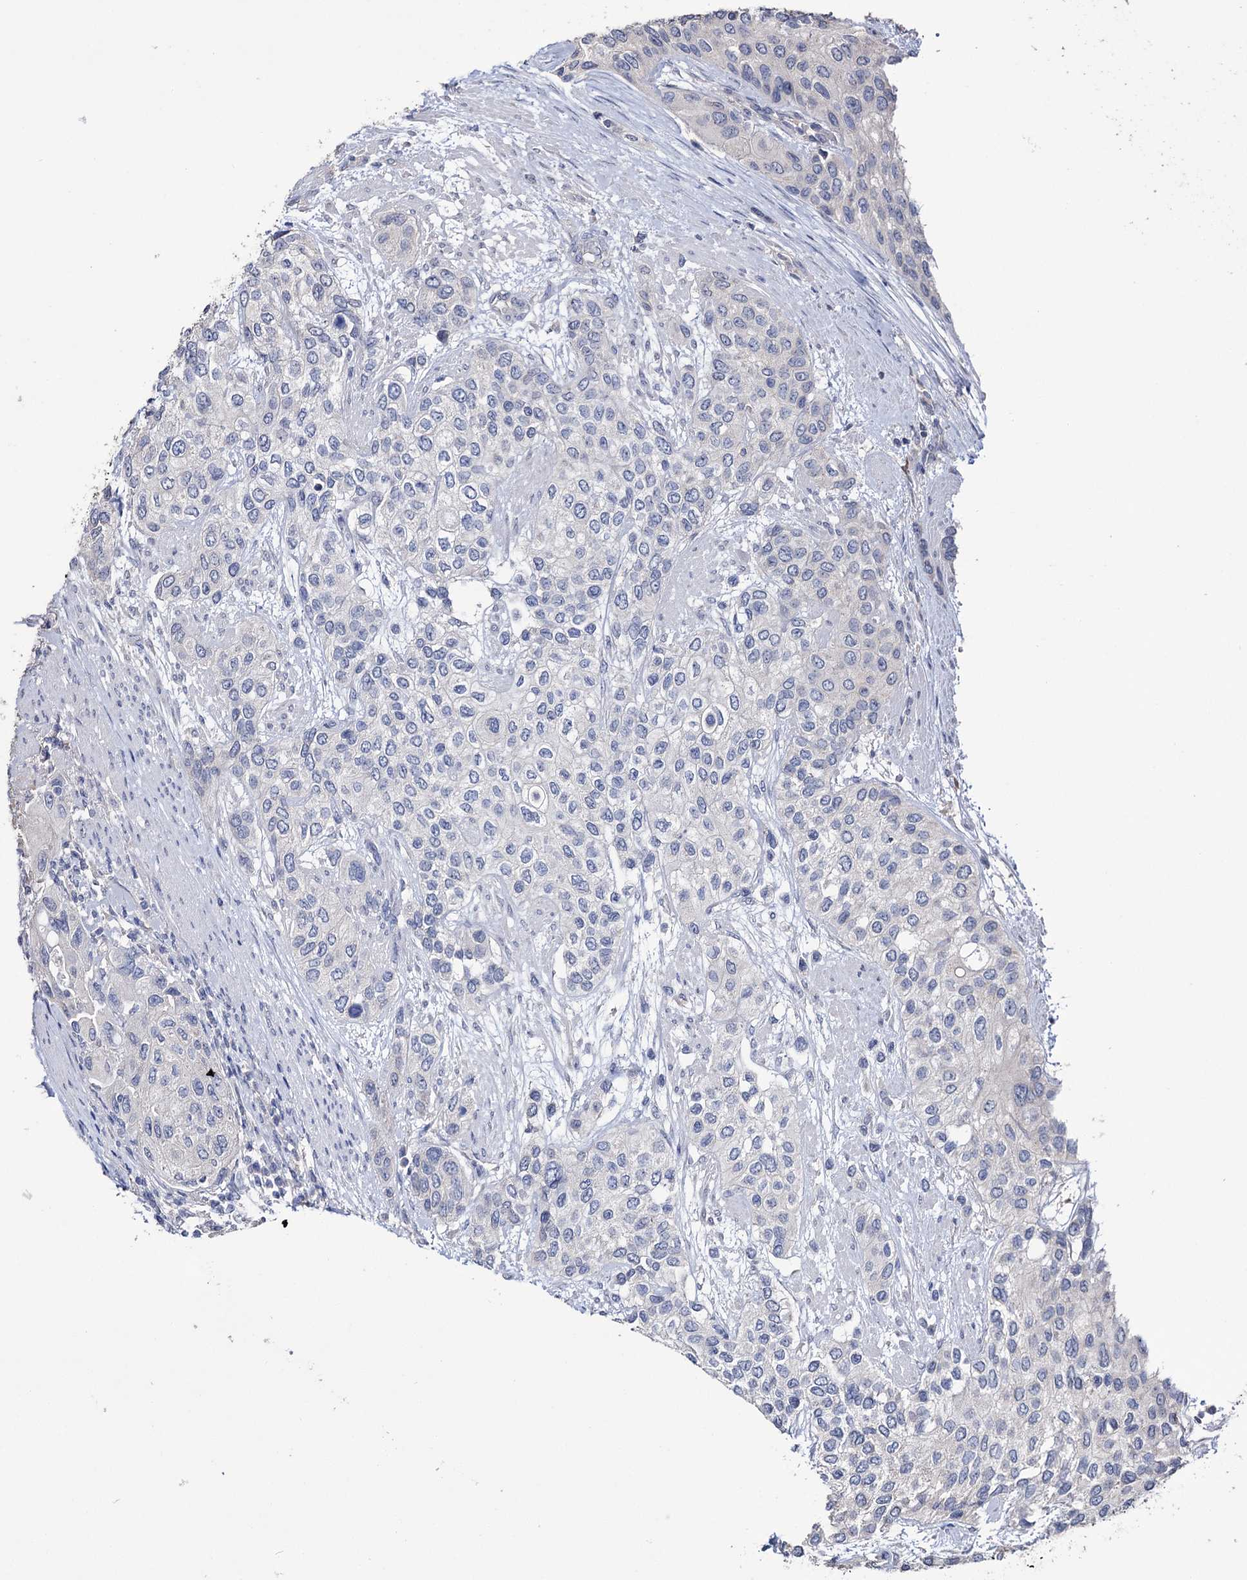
{"staining": {"intensity": "negative", "quantity": "none", "location": "none"}, "tissue": "urothelial cancer", "cell_type": "Tumor cells", "image_type": "cancer", "snomed": [{"axis": "morphology", "description": "Normal tissue, NOS"}, {"axis": "morphology", "description": "Urothelial carcinoma, High grade"}, {"axis": "topography", "description": "Vascular tissue"}, {"axis": "topography", "description": "Urinary bladder"}], "caption": "The image displays no significant positivity in tumor cells of urothelial cancer.", "gene": "EPB41L5", "patient": {"sex": "female", "age": 56}}